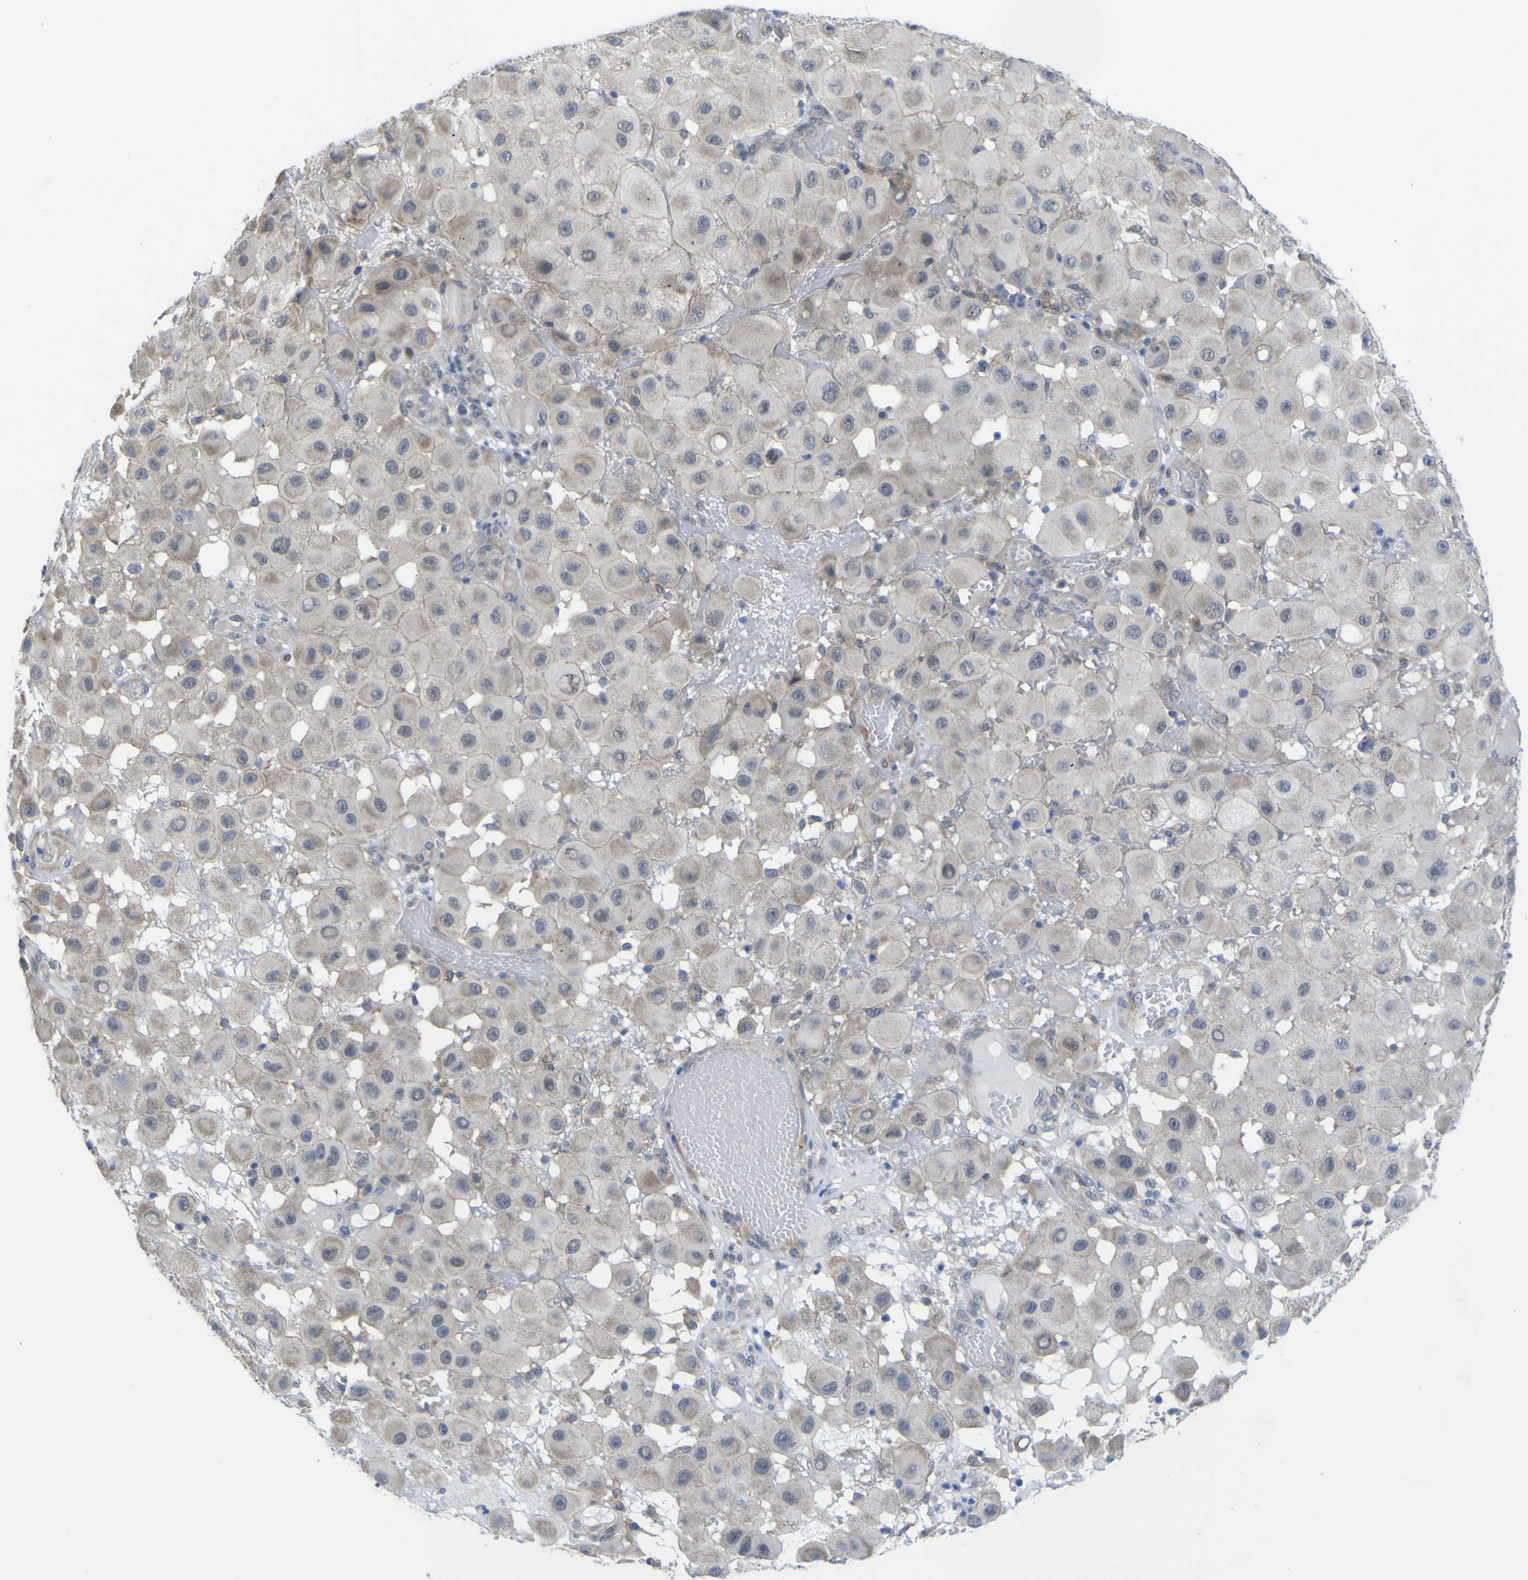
{"staining": {"intensity": "negative", "quantity": "none", "location": "none"}, "tissue": "melanoma", "cell_type": "Tumor cells", "image_type": "cancer", "snomed": [{"axis": "morphology", "description": "Malignant melanoma, NOS"}, {"axis": "topography", "description": "Skin"}], "caption": "There is no significant staining in tumor cells of malignant melanoma.", "gene": "TNFRSF11A", "patient": {"sex": "female", "age": 81}}